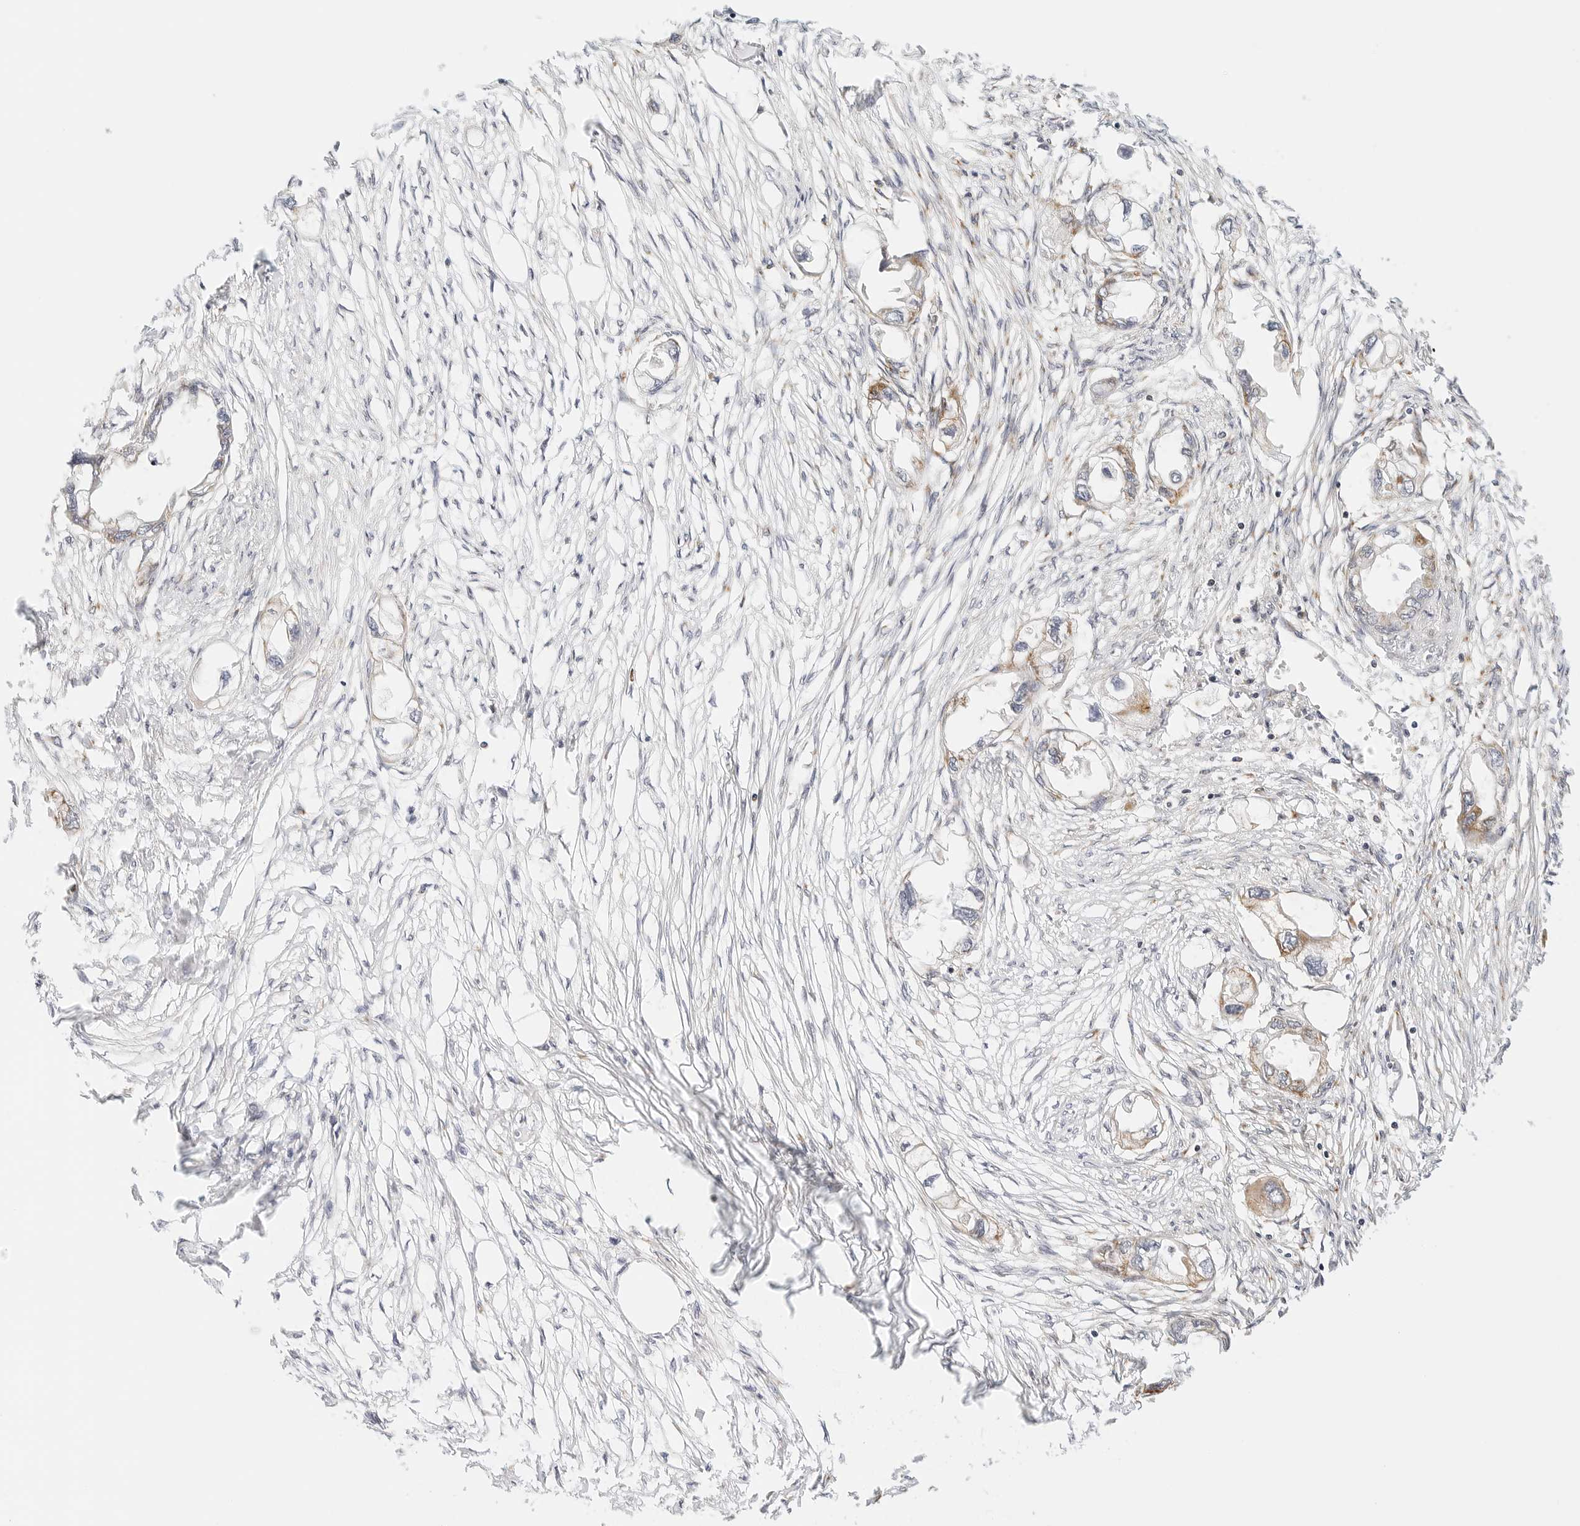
{"staining": {"intensity": "moderate", "quantity": "25%-75%", "location": "cytoplasmic/membranous"}, "tissue": "endometrial cancer", "cell_type": "Tumor cells", "image_type": "cancer", "snomed": [{"axis": "morphology", "description": "Adenocarcinoma, NOS"}, {"axis": "morphology", "description": "Adenocarcinoma, metastatic, NOS"}, {"axis": "topography", "description": "Adipose tissue"}, {"axis": "topography", "description": "Endometrium"}], "caption": "Protein expression analysis of human adenocarcinoma (endometrial) reveals moderate cytoplasmic/membranous expression in approximately 25%-75% of tumor cells.", "gene": "ATL1", "patient": {"sex": "female", "age": 67}}